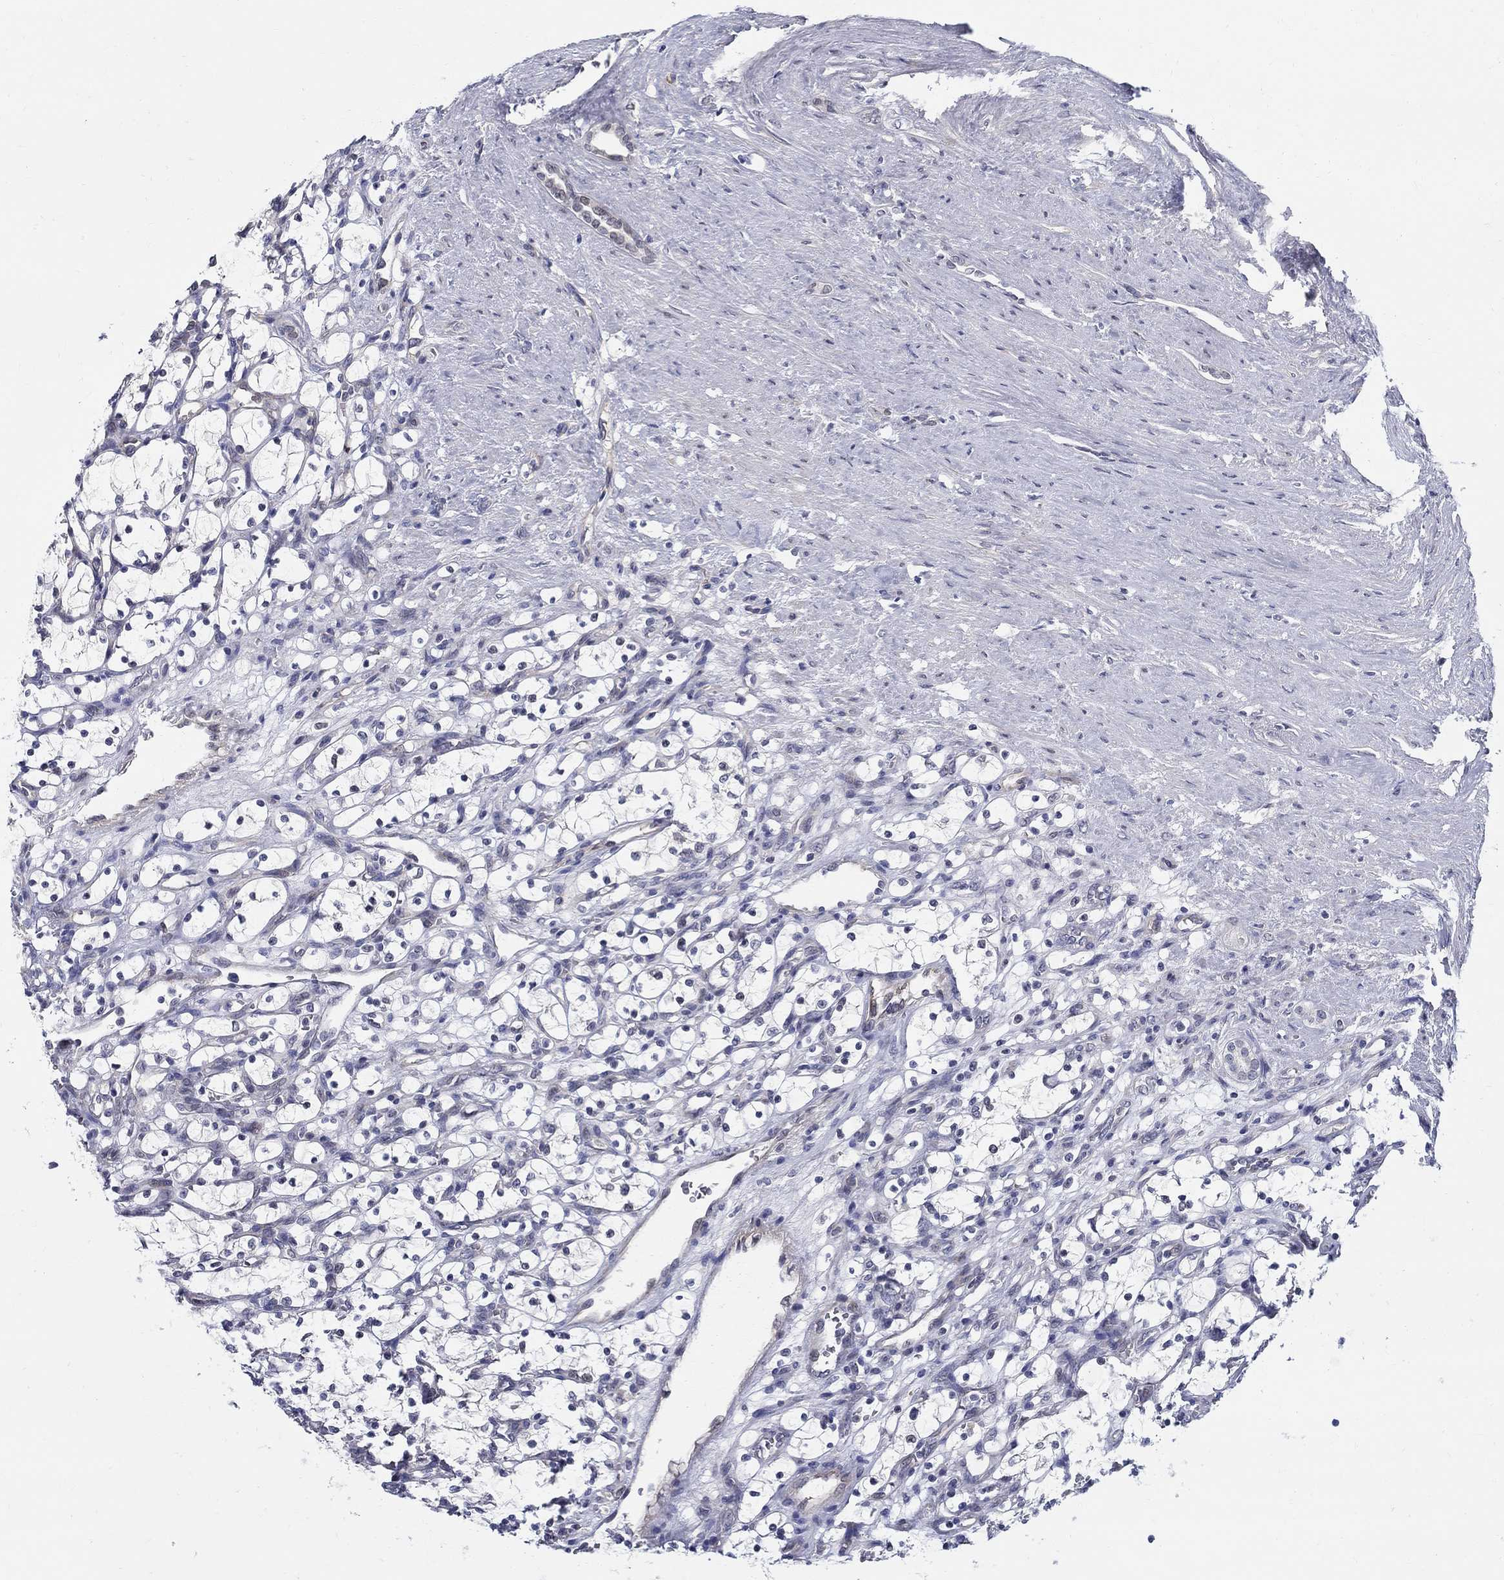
{"staining": {"intensity": "negative", "quantity": "none", "location": "none"}, "tissue": "renal cancer", "cell_type": "Tumor cells", "image_type": "cancer", "snomed": [{"axis": "morphology", "description": "Adenocarcinoma, NOS"}, {"axis": "topography", "description": "Kidney"}], "caption": "There is no significant positivity in tumor cells of renal cancer (adenocarcinoma).", "gene": "C16orf46", "patient": {"sex": "female", "age": 69}}